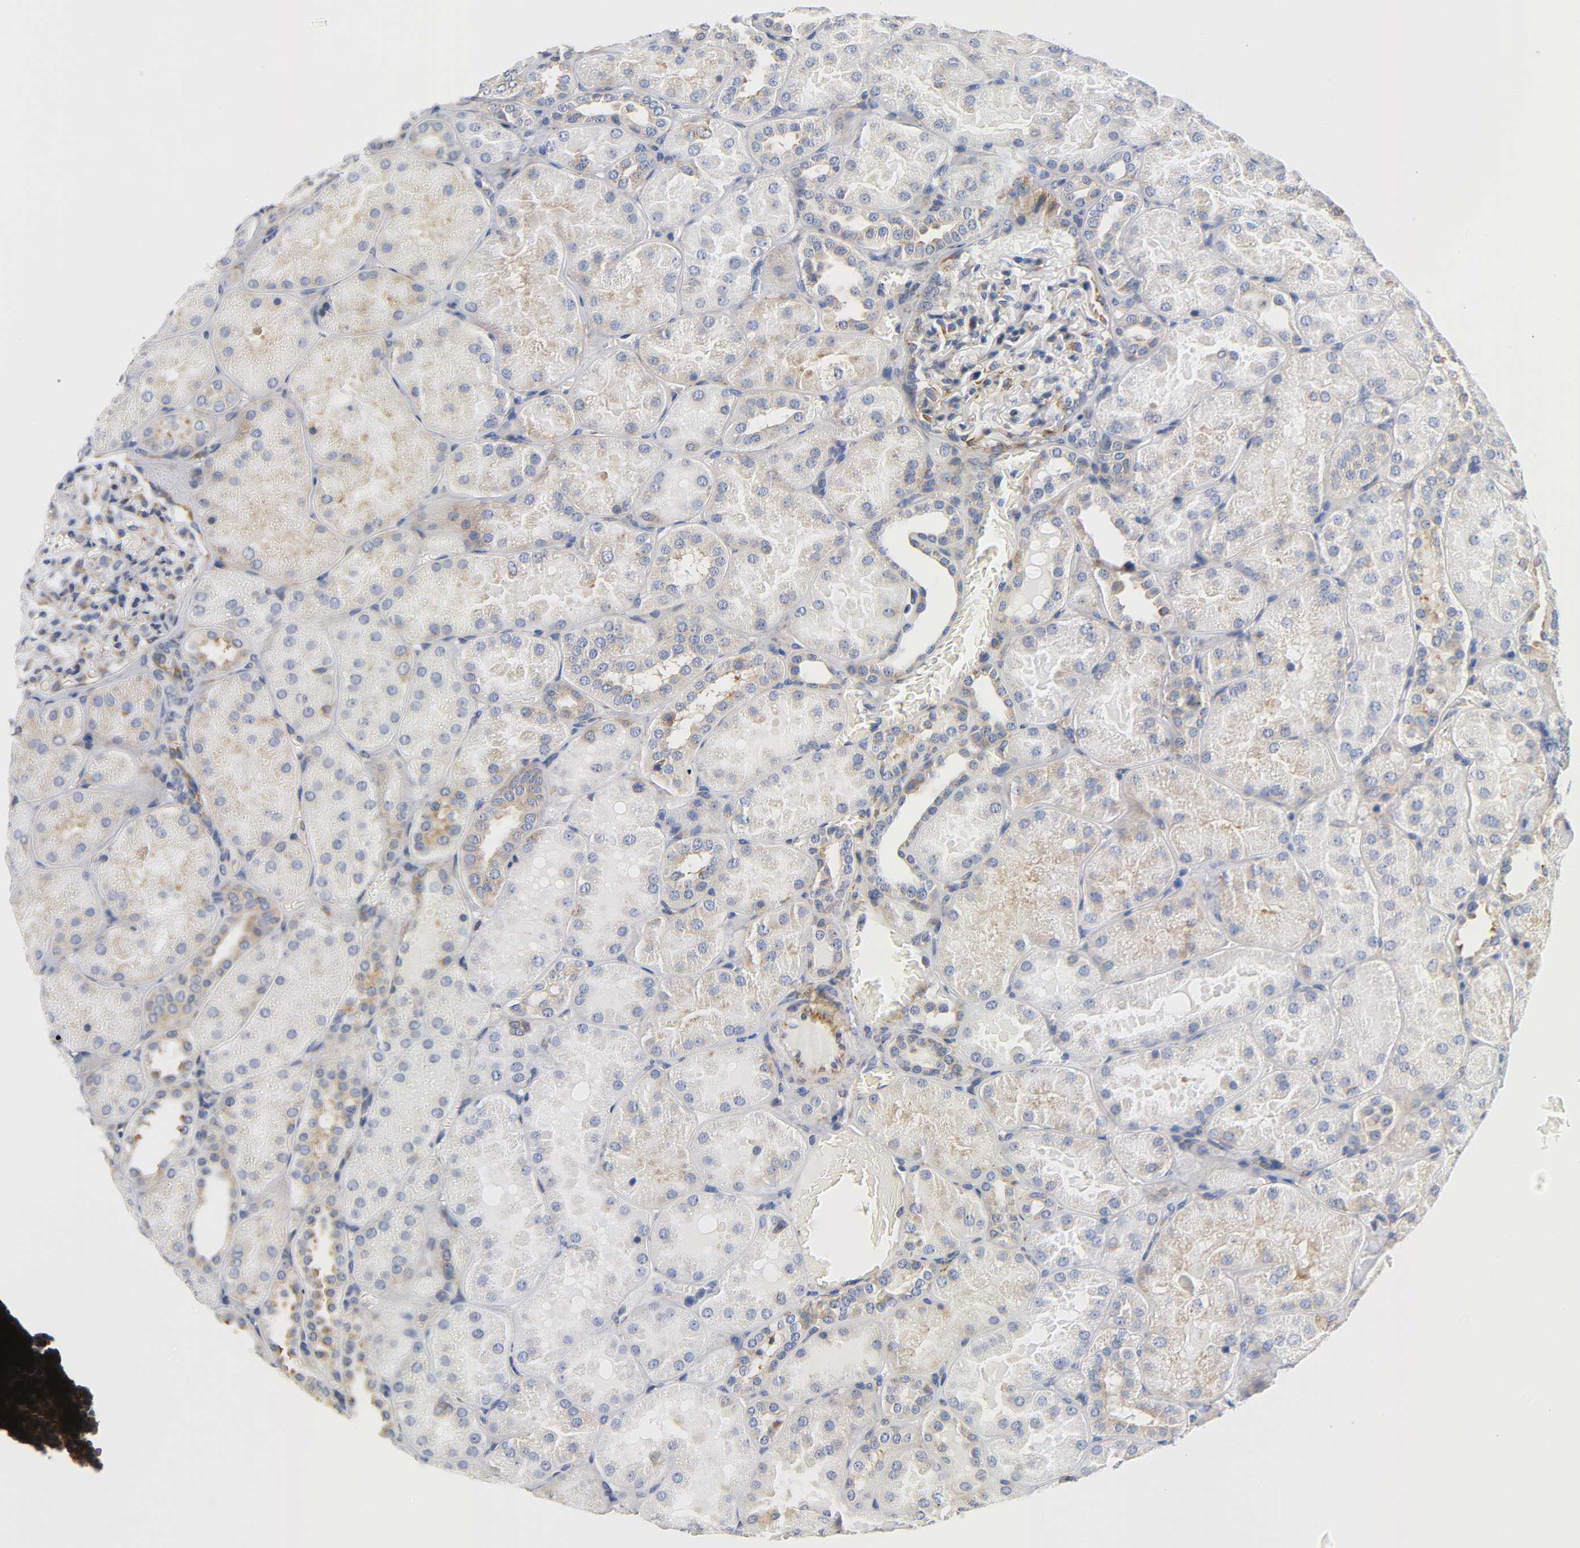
{"staining": {"intensity": "moderate", "quantity": "<25%", "location": "cytoplasmic/membranous"}, "tissue": "kidney", "cell_type": "Cells in glomeruli", "image_type": "normal", "snomed": [{"axis": "morphology", "description": "Normal tissue, NOS"}, {"axis": "topography", "description": "Kidney"}], "caption": "Immunohistochemical staining of normal human kidney demonstrates moderate cytoplasmic/membranous protein staining in approximately <25% of cells in glomeruli.", "gene": "REL", "patient": {"sex": "male", "age": 28}}